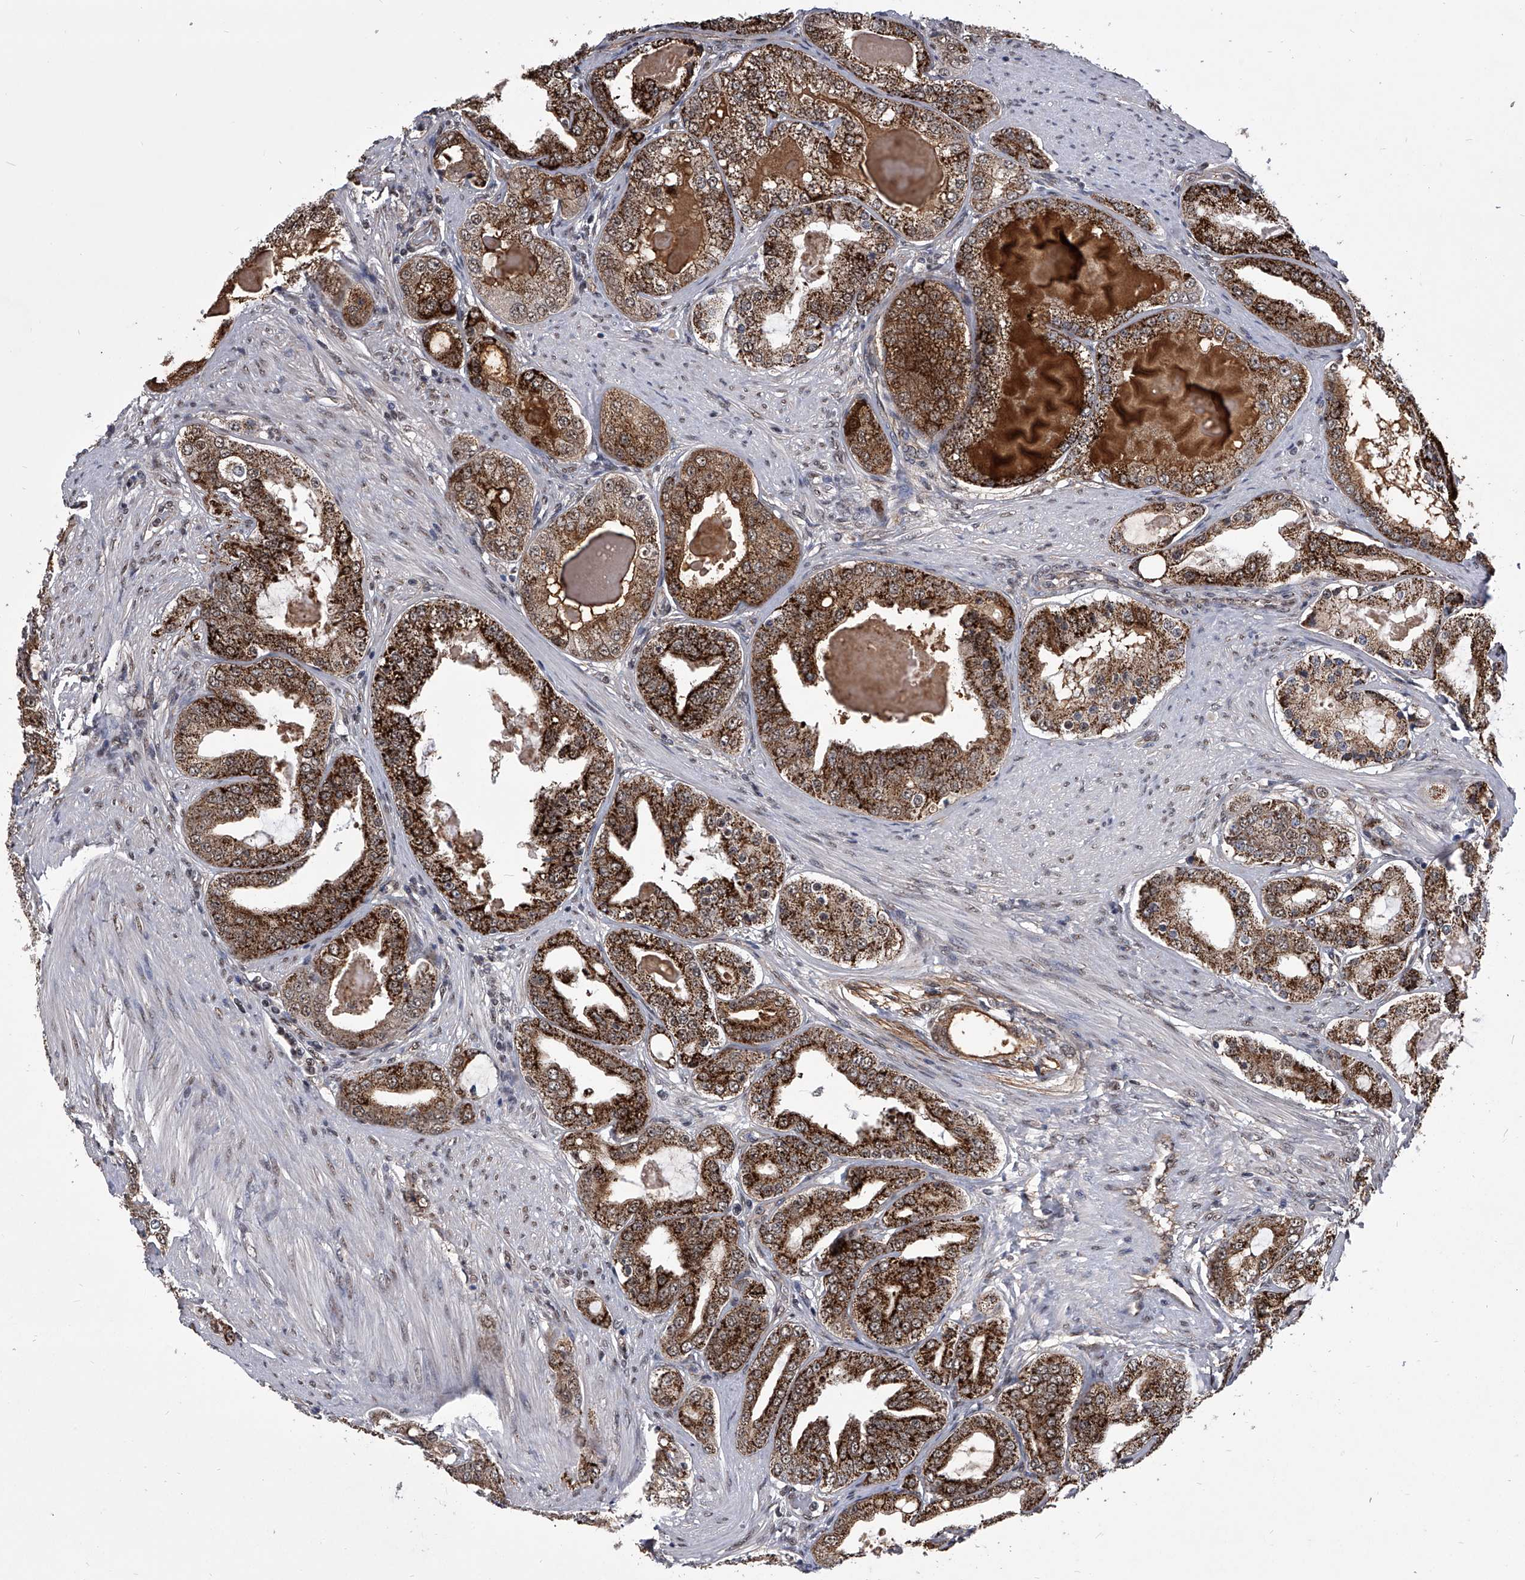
{"staining": {"intensity": "moderate", "quantity": ">75%", "location": "cytoplasmic/membranous,nuclear"}, "tissue": "prostate cancer", "cell_type": "Tumor cells", "image_type": "cancer", "snomed": [{"axis": "morphology", "description": "Adenocarcinoma, High grade"}, {"axis": "topography", "description": "Prostate"}], "caption": "A high-resolution photomicrograph shows immunohistochemistry staining of adenocarcinoma (high-grade) (prostate), which demonstrates moderate cytoplasmic/membranous and nuclear expression in about >75% of tumor cells. Nuclei are stained in blue.", "gene": "ZNF76", "patient": {"sex": "male", "age": 60}}